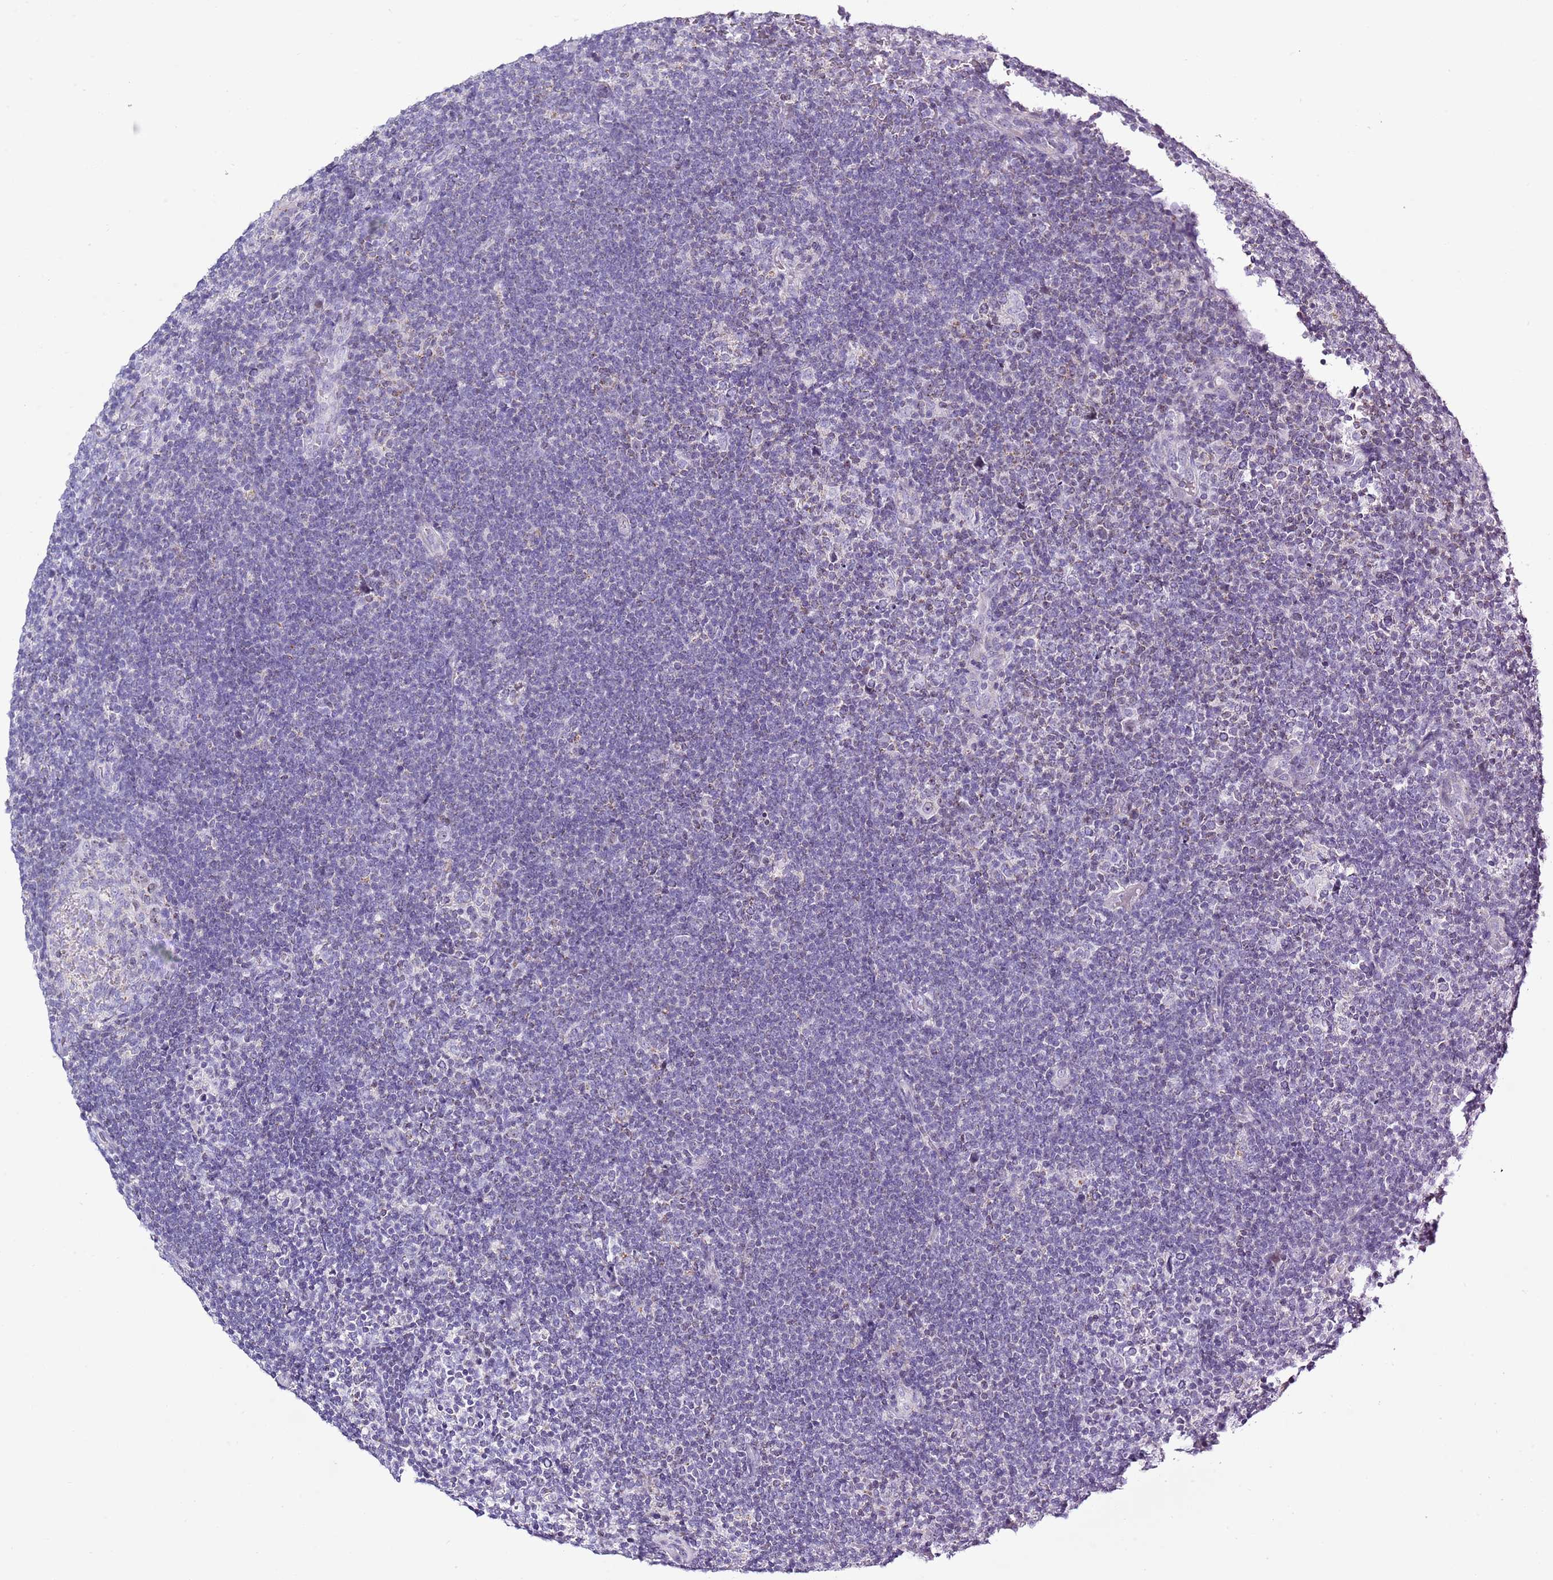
{"staining": {"intensity": "negative", "quantity": "none", "location": "none"}, "tissue": "lymphoma", "cell_type": "Tumor cells", "image_type": "cancer", "snomed": [{"axis": "morphology", "description": "Hodgkin's disease, NOS"}, {"axis": "topography", "description": "Lymph node"}], "caption": "Immunohistochemistry photomicrograph of neoplastic tissue: human Hodgkin's disease stained with DAB reveals no significant protein positivity in tumor cells.", "gene": "SLC23A1", "patient": {"sex": "female", "age": 57}}